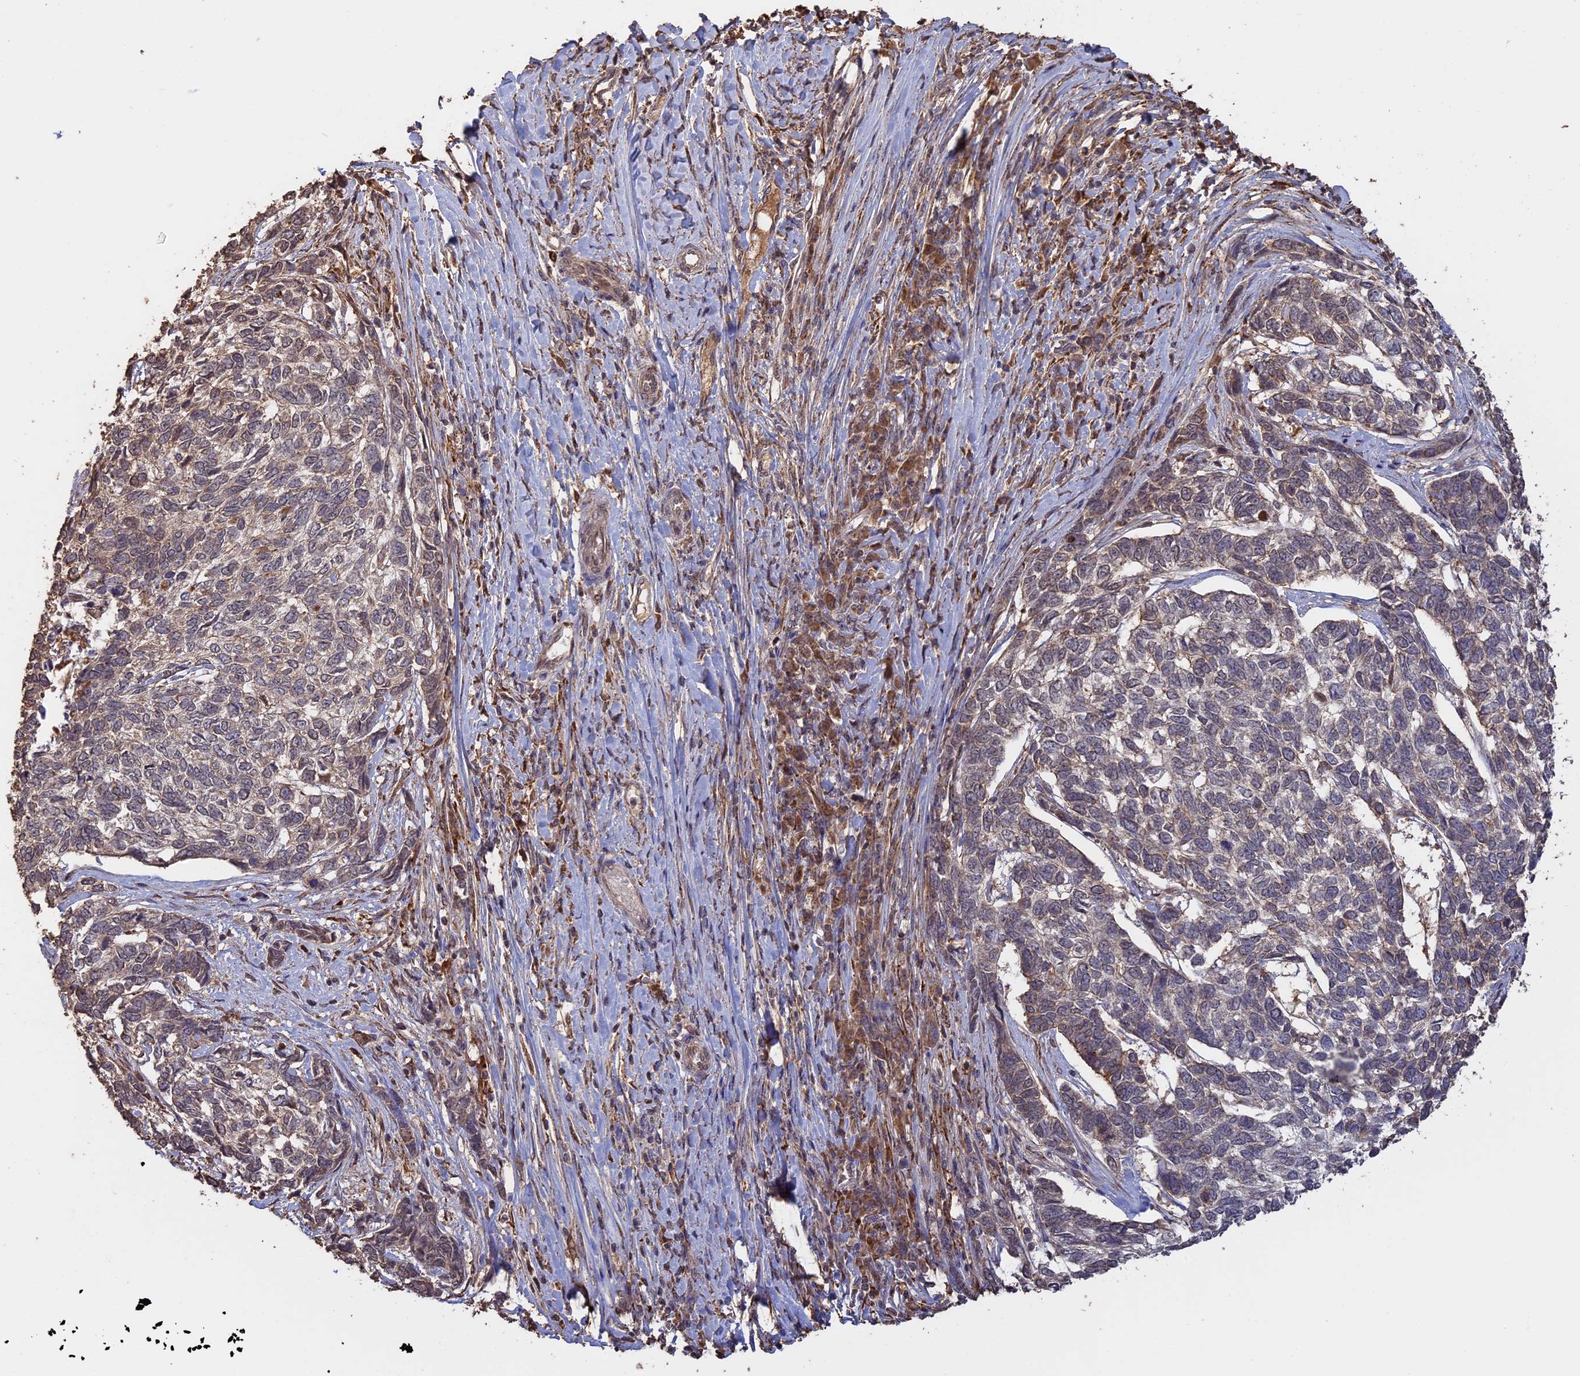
{"staining": {"intensity": "moderate", "quantity": "<25%", "location": "cytoplasmic/membranous"}, "tissue": "skin cancer", "cell_type": "Tumor cells", "image_type": "cancer", "snomed": [{"axis": "morphology", "description": "Basal cell carcinoma"}, {"axis": "topography", "description": "Skin"}], "caption": "Protein staining of skin cancer (basal cell carcinoma) tissue demonstrates moderate cytoplasmic/membranous positivity in approximately <25% of tumor cells. The protein is shown in brown color, while the nuclei are stained blue.", "gene": "FAM210B", "patient": {"sex": "female", "age": 65}}